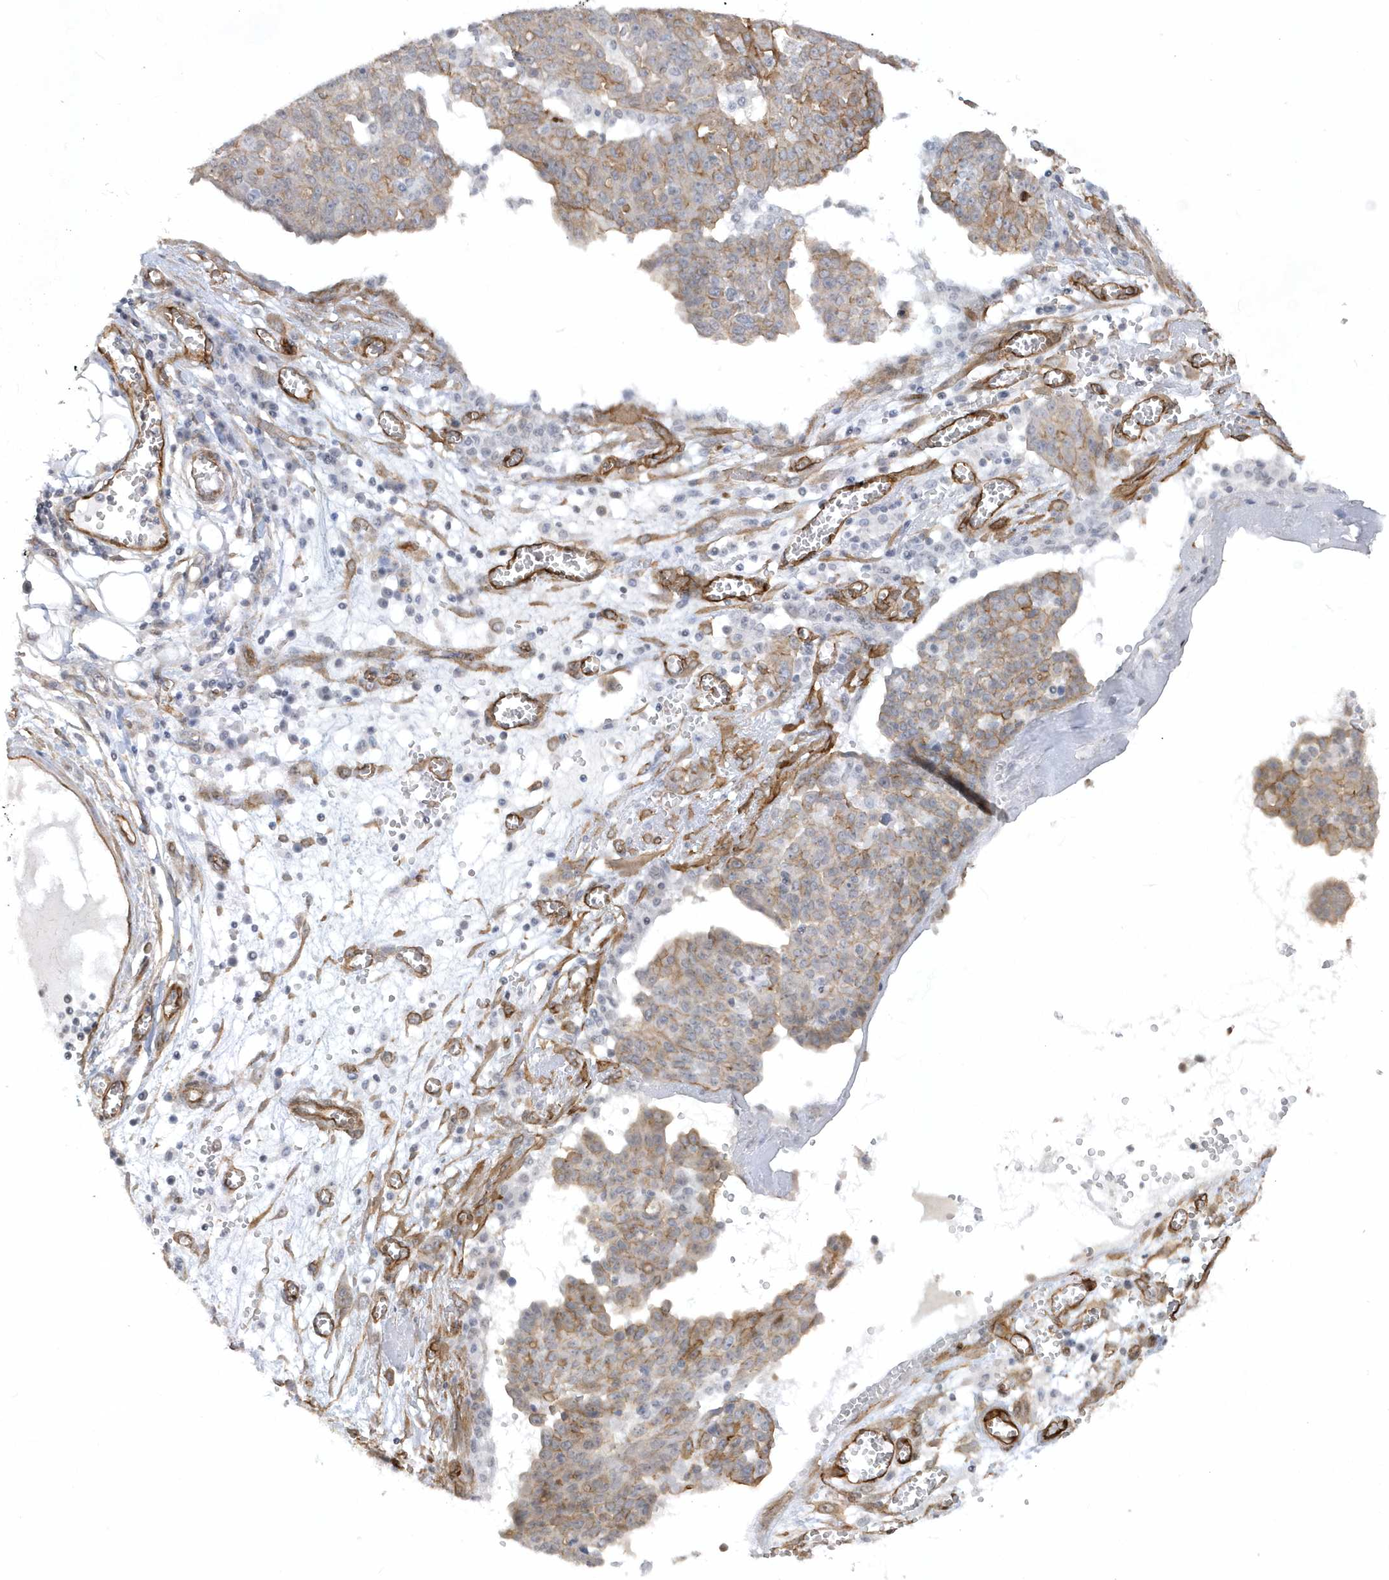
{"staining": {"intensity": "moderate", "quantity": "25%-75%", "location": "cytoplasmic/membranous"}, "tissue": "ovarian cancer", "cell_type": "Tumor cells", "image_type": "cancer", "snomed": [{"axis": "morphology", "description": "Cystadenocarcinoma, serous, NOS"}, {"axis": "topography", "description": "Soft tissue"}, {"axis": "topography", "description": "Ovary"}], "caption": "A brown stain shows moderate cytoplasmic/membranous expression of a protein in serous cystadenocarcinoma (ovarian) tumor cells. (DAB (3,3'-diaminobenzidine) IHC, brown staining for protein, blue staining for nuclei).", "gene": "RAI14", "patient": {"sex": "female", "age": 57}}